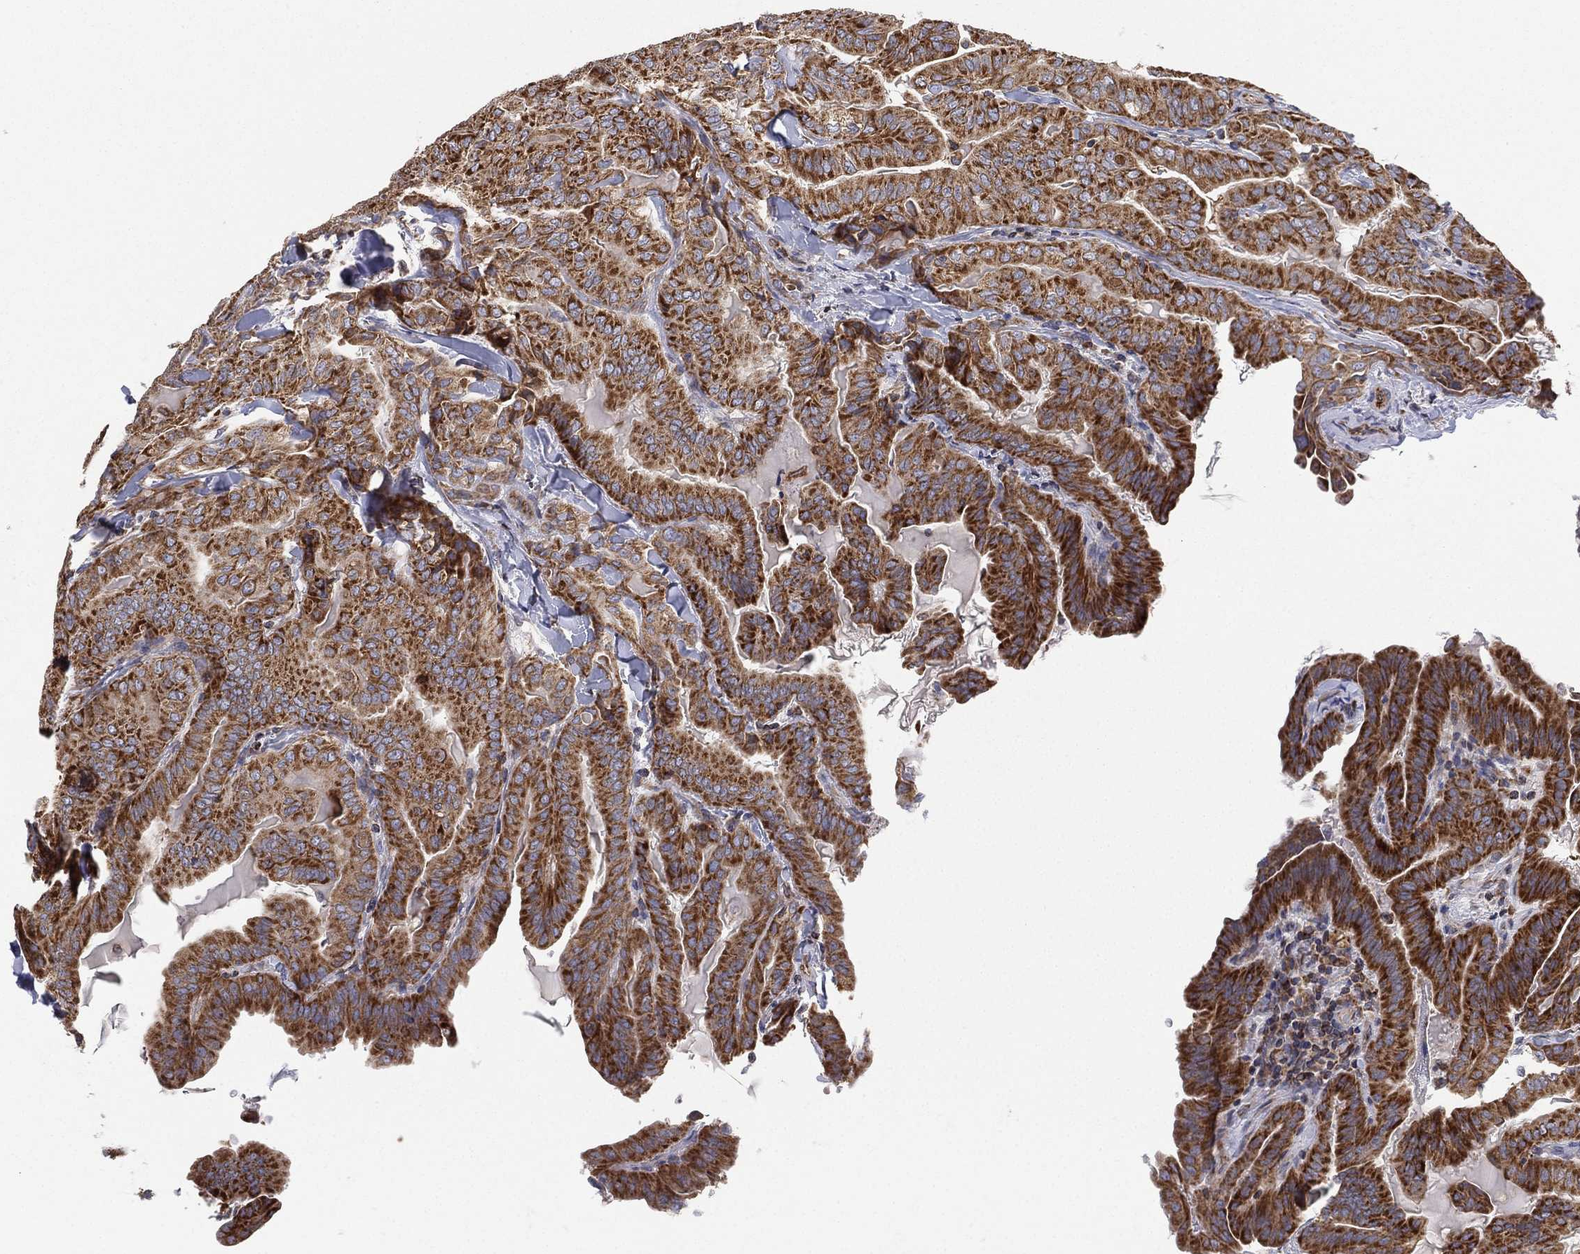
{"staining": {"intensity": "strong", "quantity": ">75%", "location": "cytoplasmic/membranous"}, "tissue": "thyroid cancer", "cell_type": "Tumor cells", "image_type": "cancer", "snomed": [{"axis": "morphology", "description": "Papillary adenocarcinoma, NOS"}, {"axis": "topography", "description": "Thyroid gland"}], "caption": "The image displays a brown stain indicating the presence of a protein in the cytoplasmic/membranous of tumor cells in thyroid cancer (papillary adenocarcinoma).", "gene": "CYB5B", "patient": {"sex": "female", "age": 68}}